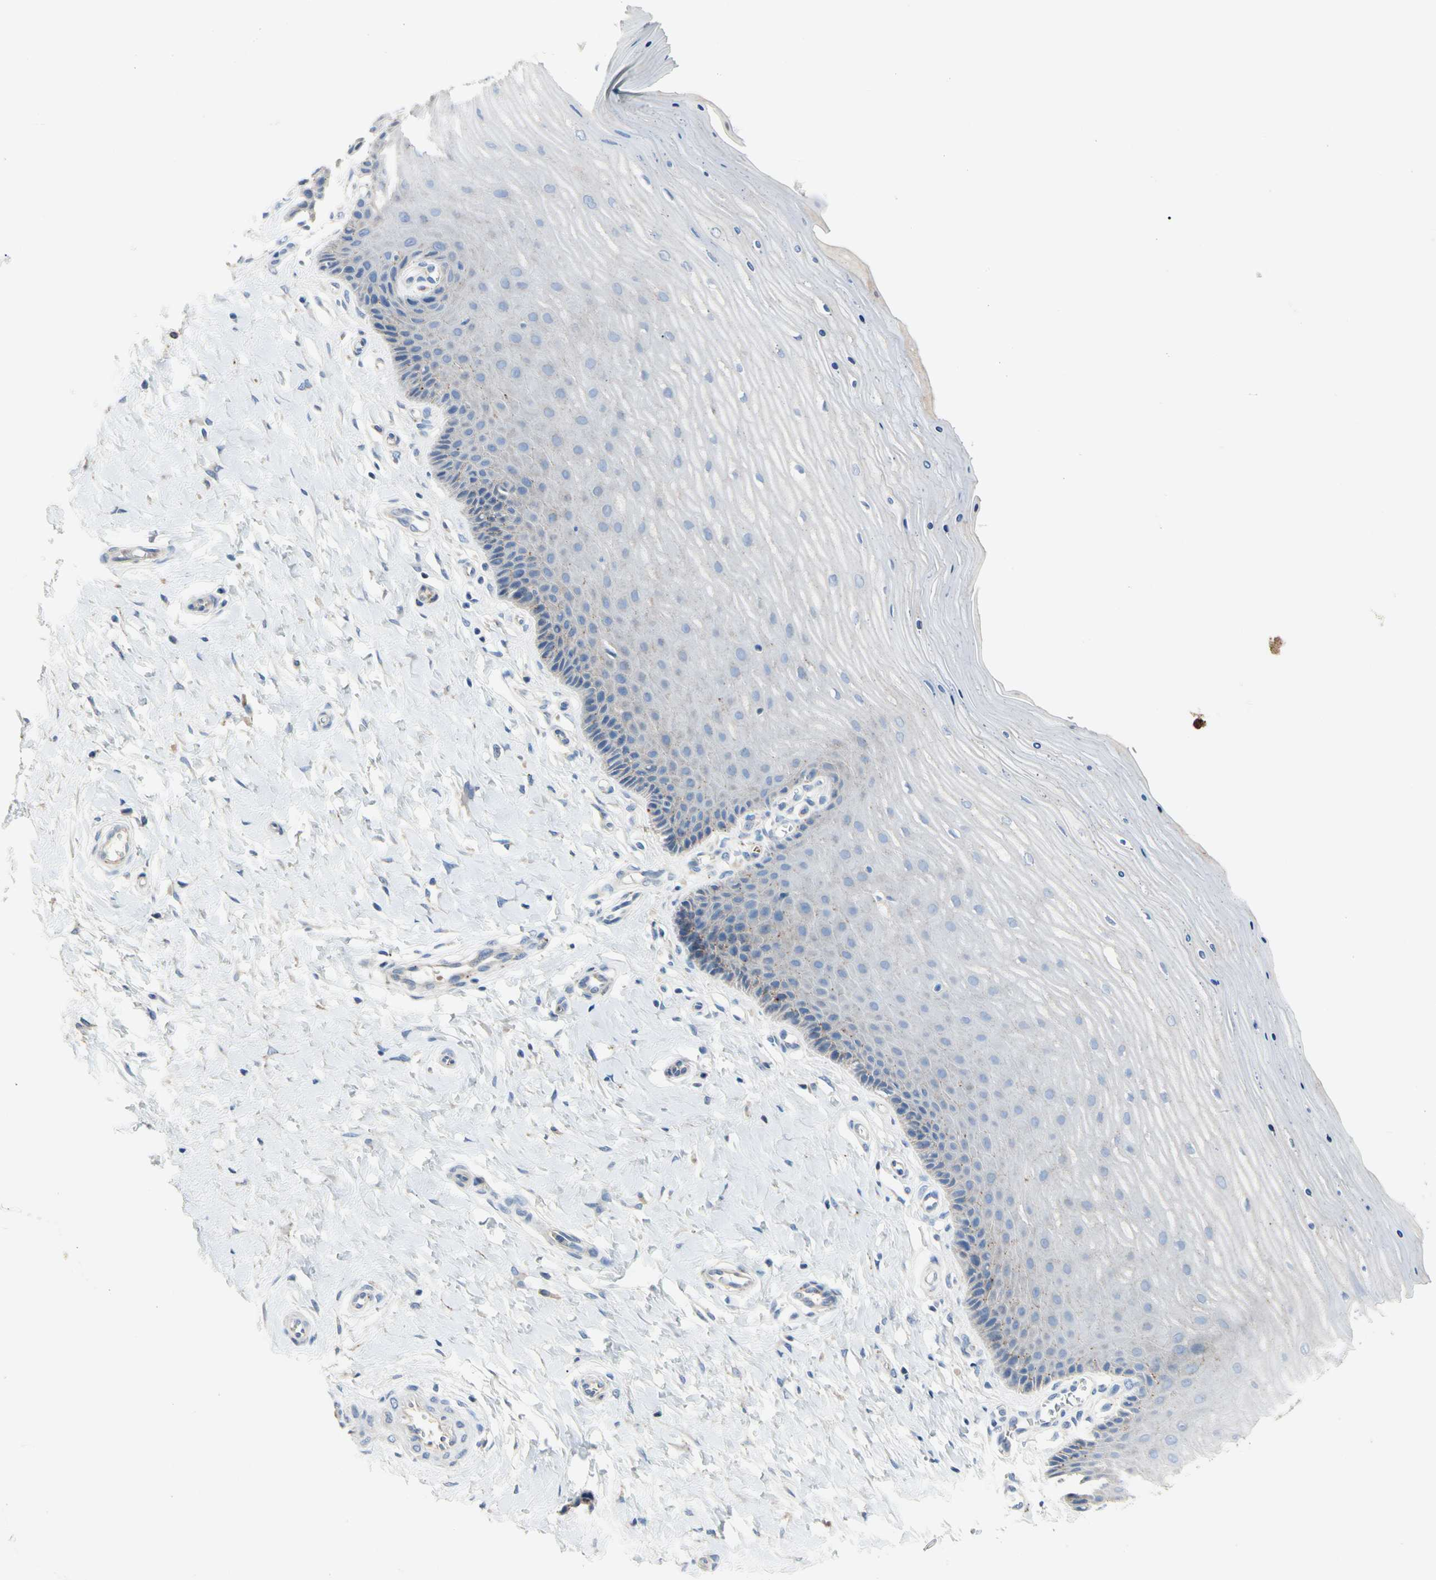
{"staining": {"intensity": "moderate", "quantity": ">75%", "location": "cytoplasmic/membranous"}, "tissue": "cervix", "cell_type": "Glandular cells", "image_type": "normal", "snomed": [{"axis": "morphology", "description": "Normal tissue, NOS"}, {"axis": "topography", "description": "Cervix"}], "caption": "Glandular cells reveal medium levels of moderate cytoplasmic/membranous staining in approximately >75% of cells in normal cervix. (Brightfield microscopy of DAB IHC at high magnification).", "gene": "RETSAT", "patient": {"sex": "female", "age": 55}}